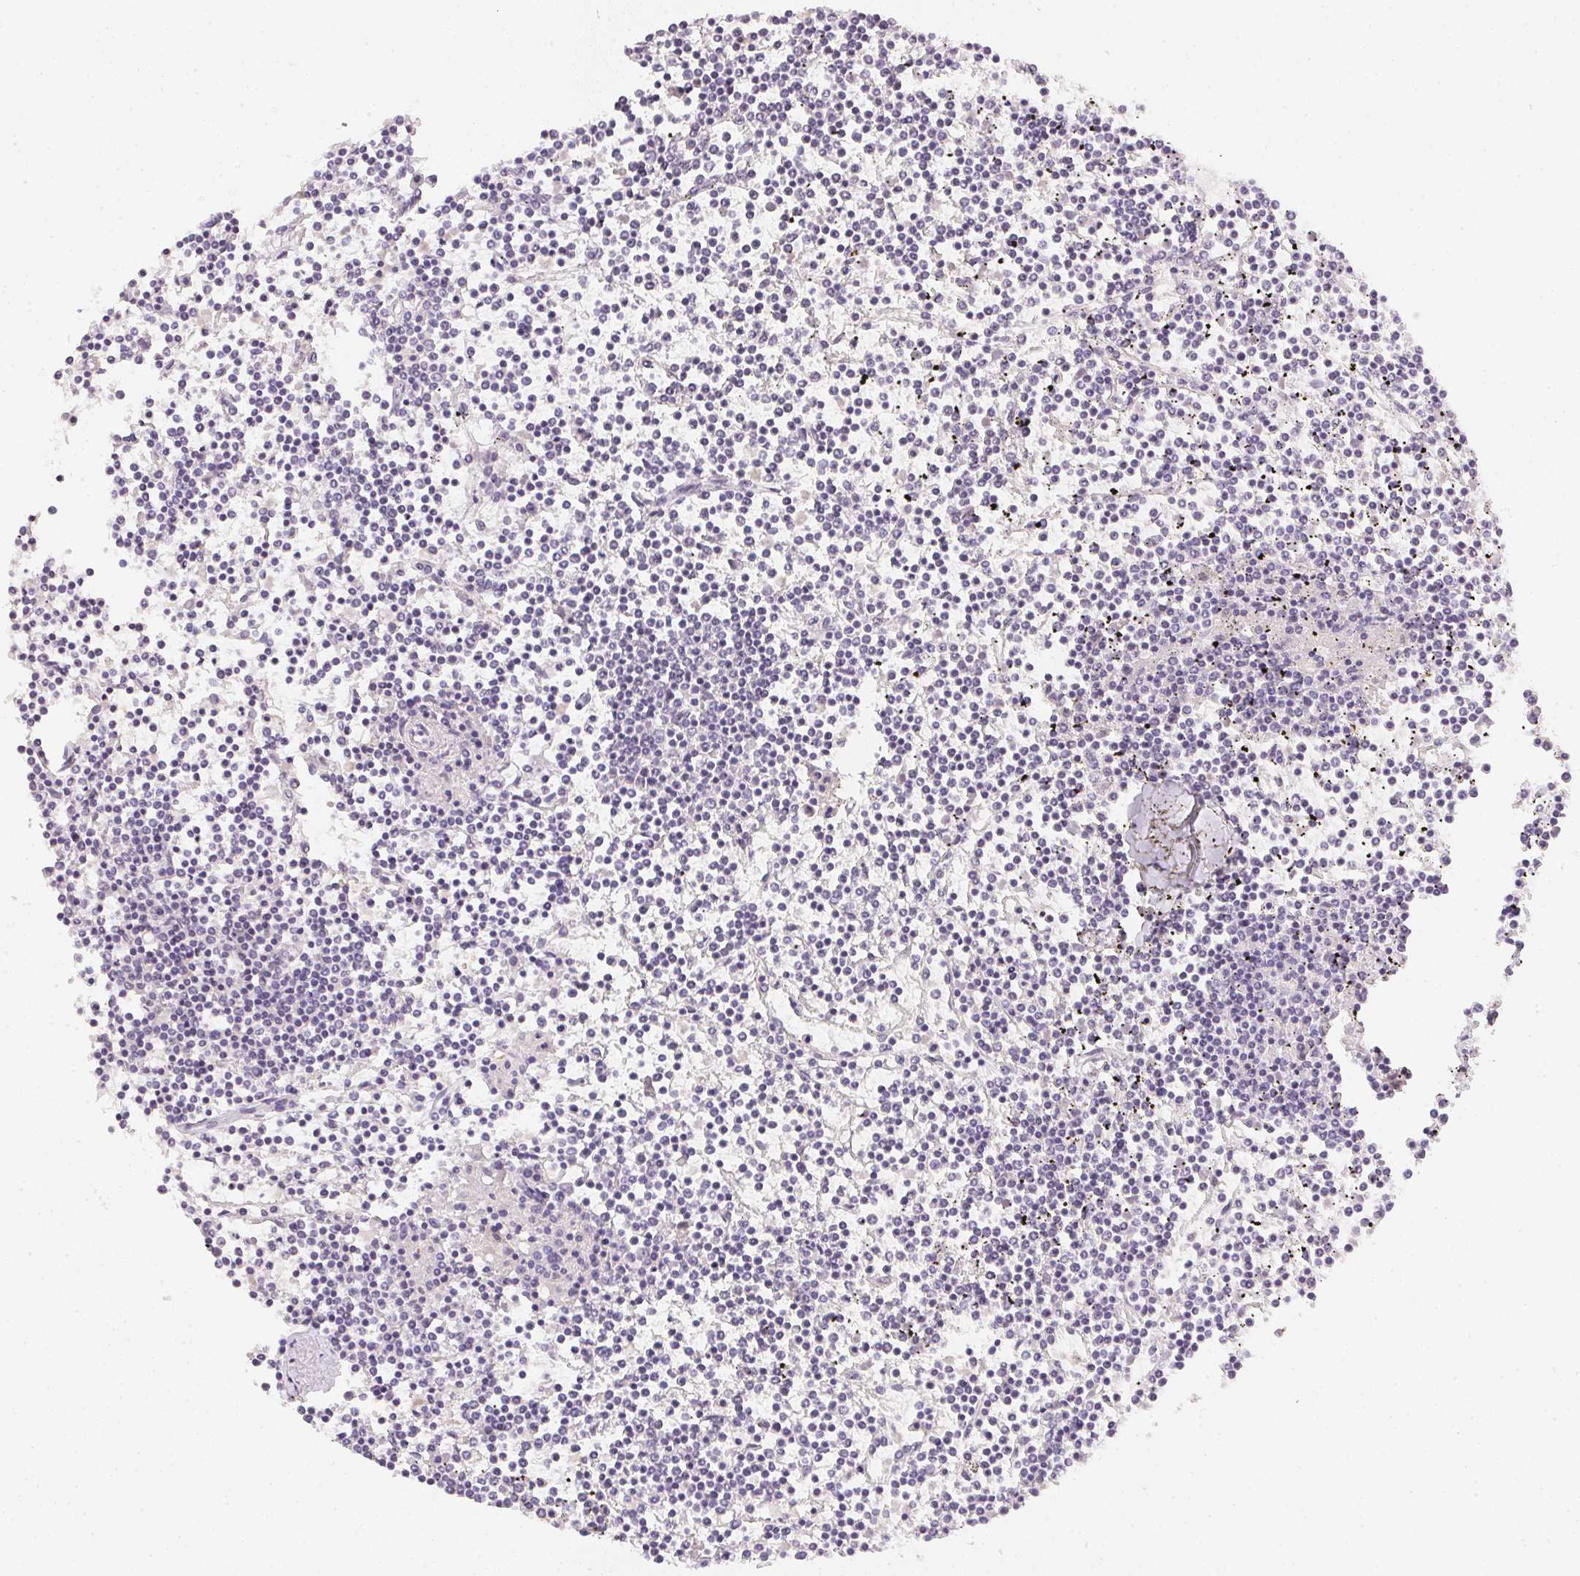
{"staining": {"intensity": "negative", "quantity": "none", "location": "none"}, "tissue": "lymphoma", "cell_type": "Tumor cells", "image_type": "cancer", "snomed": [{"axis": "morphology", "description": "Malignant lymphoma, non-Hodgkin's type, Low grade"}, {"axis": "topography", "description": "Spleen"}], "caption": "High magnification brightfield microscopy of low-grade malignant lymphoma, non-Hodgkin's type stained with DAB (brown) and counterstained with hematoxylin (blue): tumor cells show no significant positivity.", "gene": "PPY", "patient": {"sex": "female", "age": 19}}